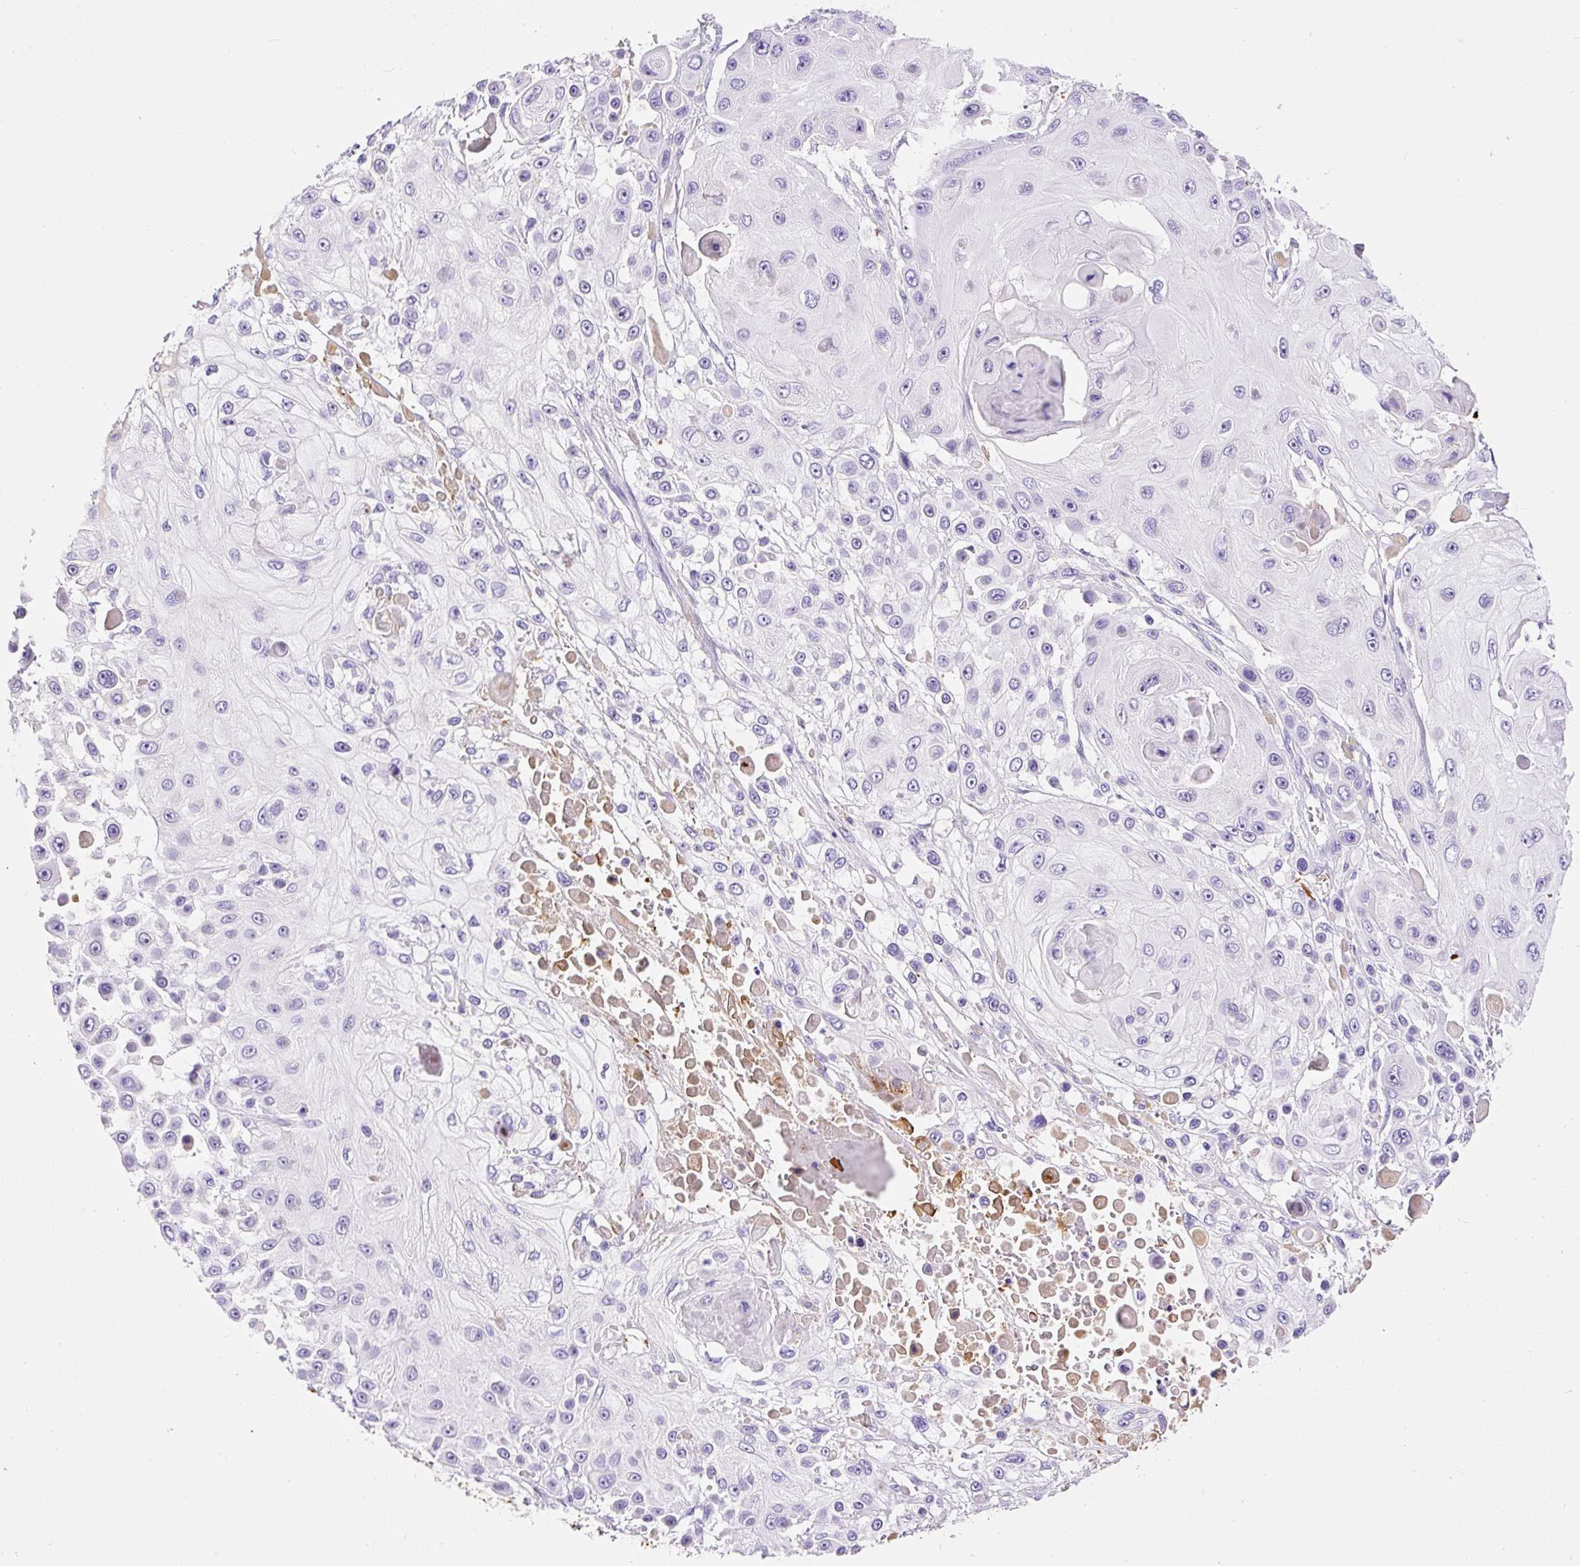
{"staining": {"intensity": "negative", "quantity": "none", "location": "none"}, "tissue": "skin cancer", "cell_type": "Tumor cells", "image_type": "cancer", "snomed": [{"axis": "morphology", "description": "Squamous cell carcinoma, NOS"}, {"axis": "topography", "description": "Skin"}], "caption": "This is an IHC histopathology image of skin cancer. There is no expression in tumor cells.", "gene": "APCS", "patient": {"sex": "male", "age": 67}}